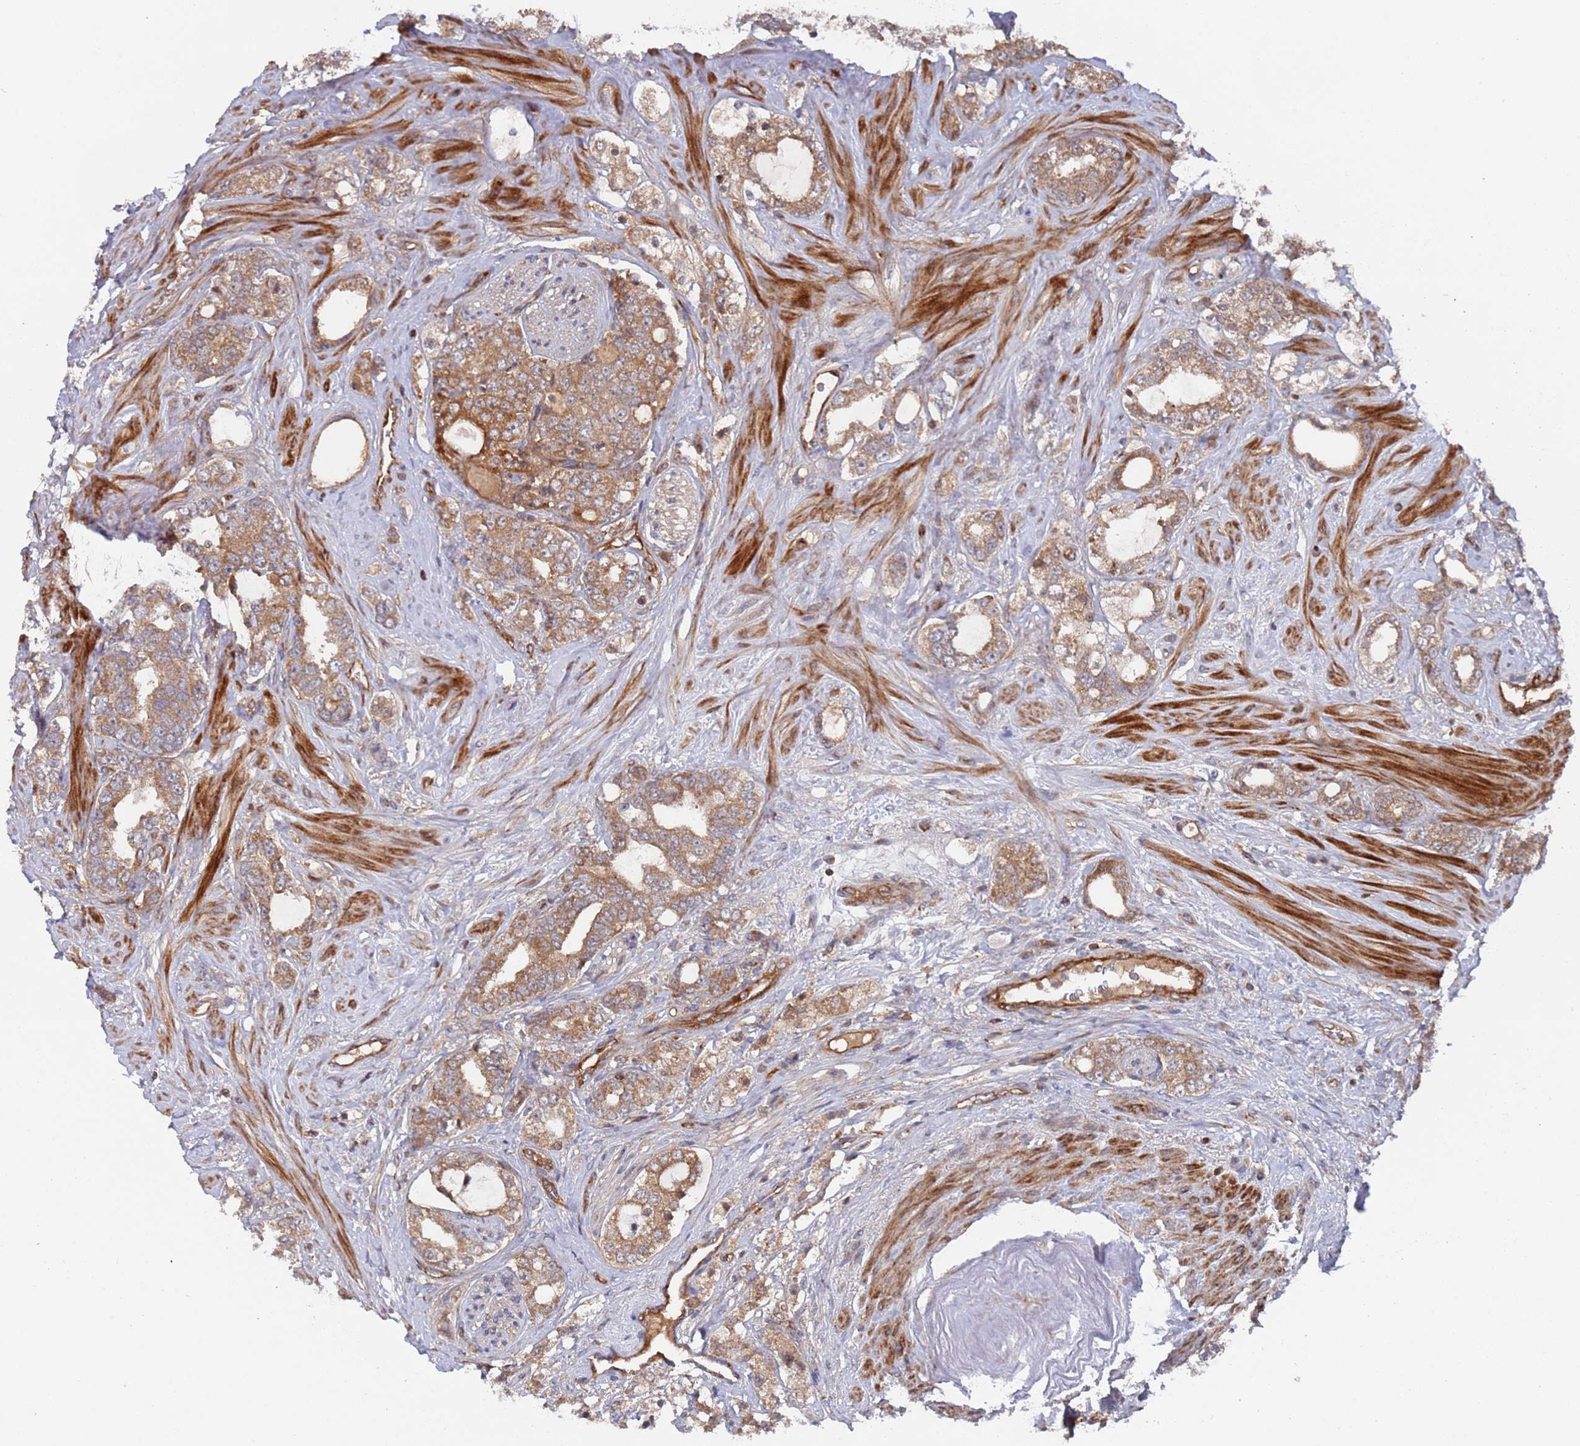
{"staining": {"intensity": "moderate", "quantity": ">75%", "location": "cytoplasmic/membranous"}, "tissue": "prostate cancer", "cell_type": "Tumor cells", "image_type": "cancer", "snomed": [{"axis": "morphology", "description": "Adenocarcinoma, High grade"}, {"axis": "topography", "description": "Prostate"}], "caption": "Protein expression analysis of human prostate cancer (high-grade adenocarcinoma) reveals moderate cytoplasmic/membranous staining in about >75% of tumor cells.", "gene": "DDX60", "patient": {"sex": "male", "age": 64}}